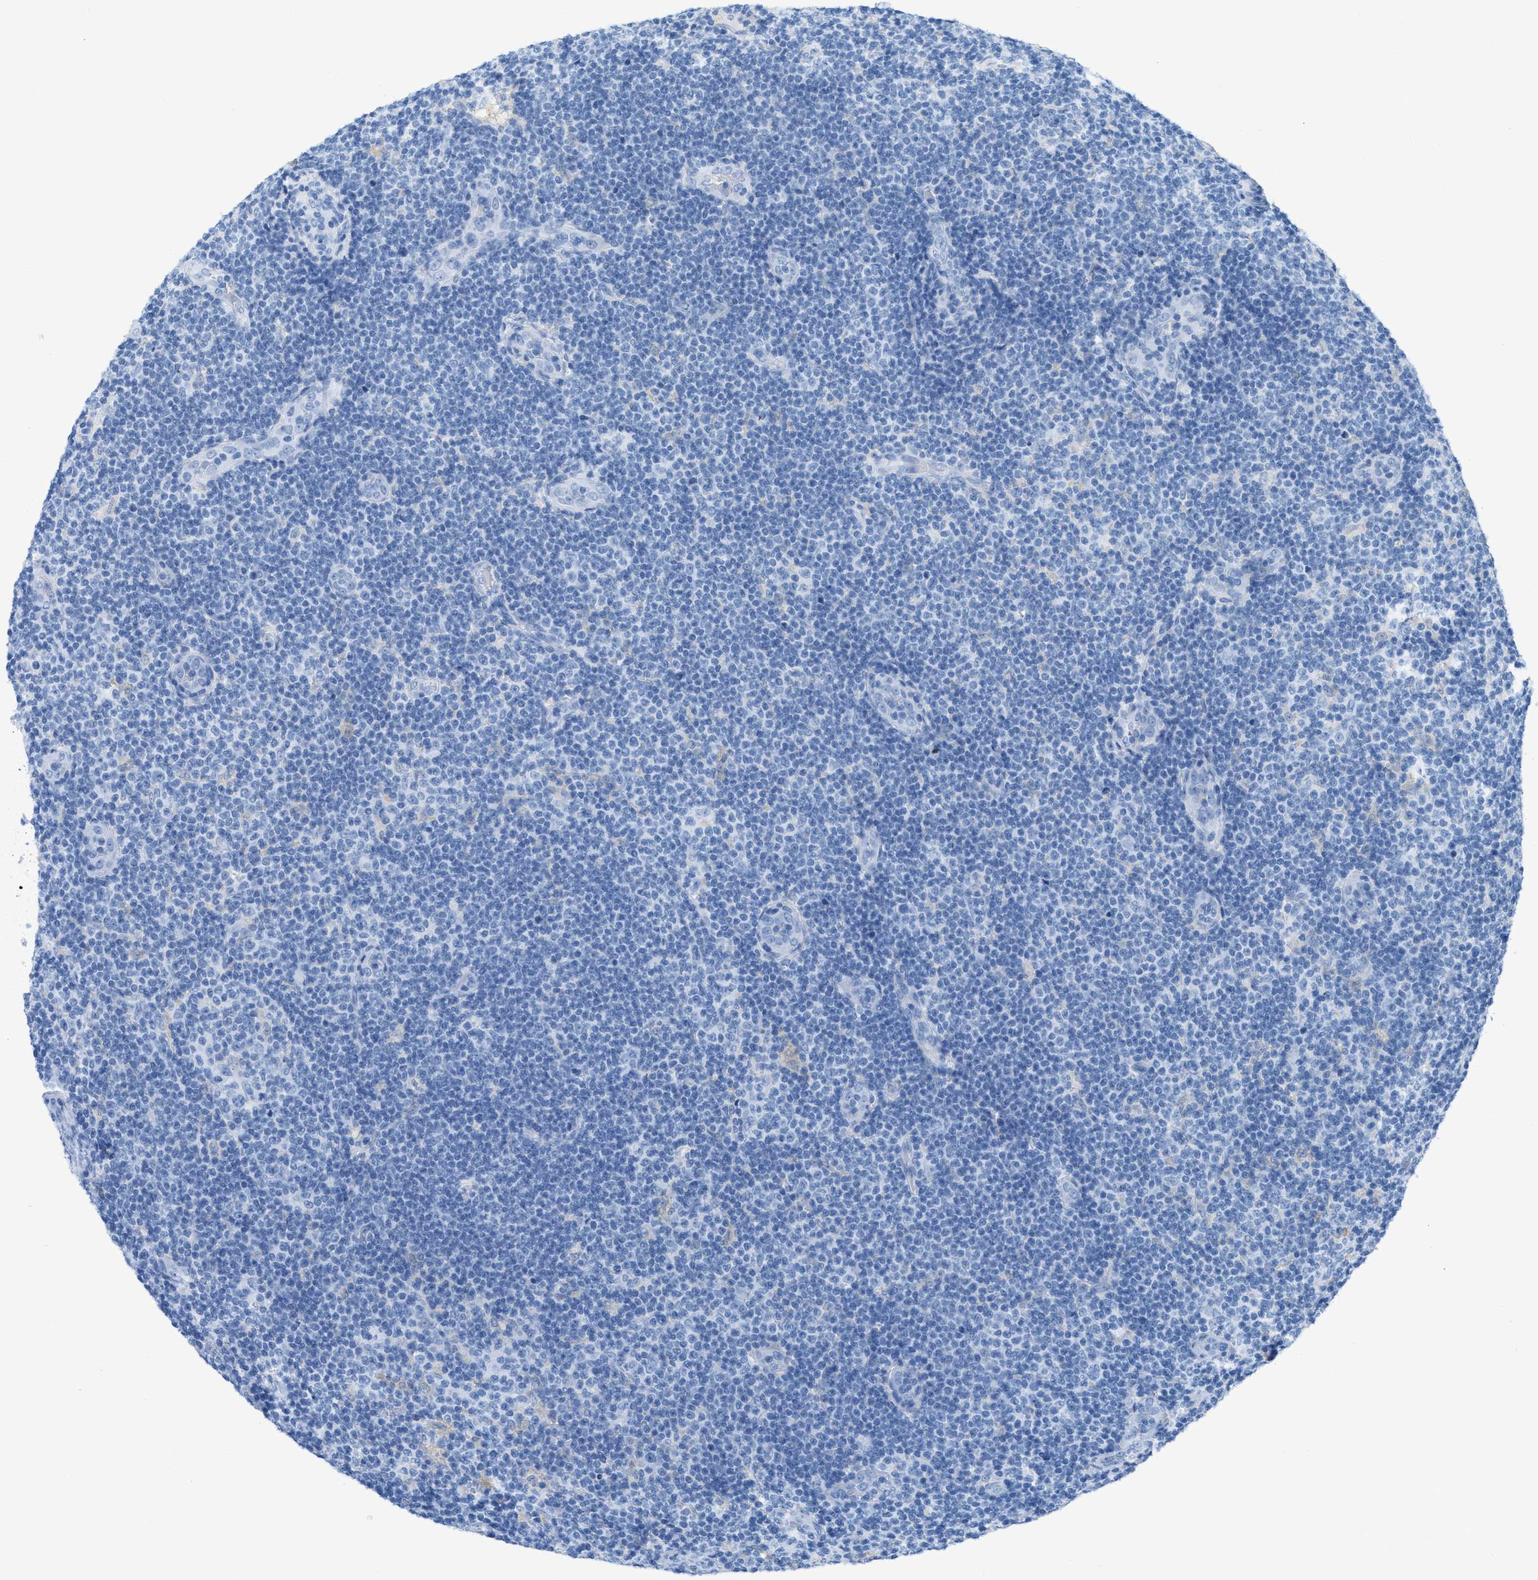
{"staining": {"intensity": "negative", "quantity": "none", "location": "none"}, "tissue": "lymphoma", "cell_type": "Tumor cells", "image_type": "cancer", "snomed": [{"axis": "morphology", "description": "Malignant lymphoma, non-Hodgkin's type, Low grade"}, {"axis": "topography", "description": "Lymph node"}], "caption": "This is an immunohistochemistry (IHC) micrograph of human lymphoma. There is no expression in tumor cells.", "gene": "ASGR1", "patient": {"sex": "male", "age": 83}}